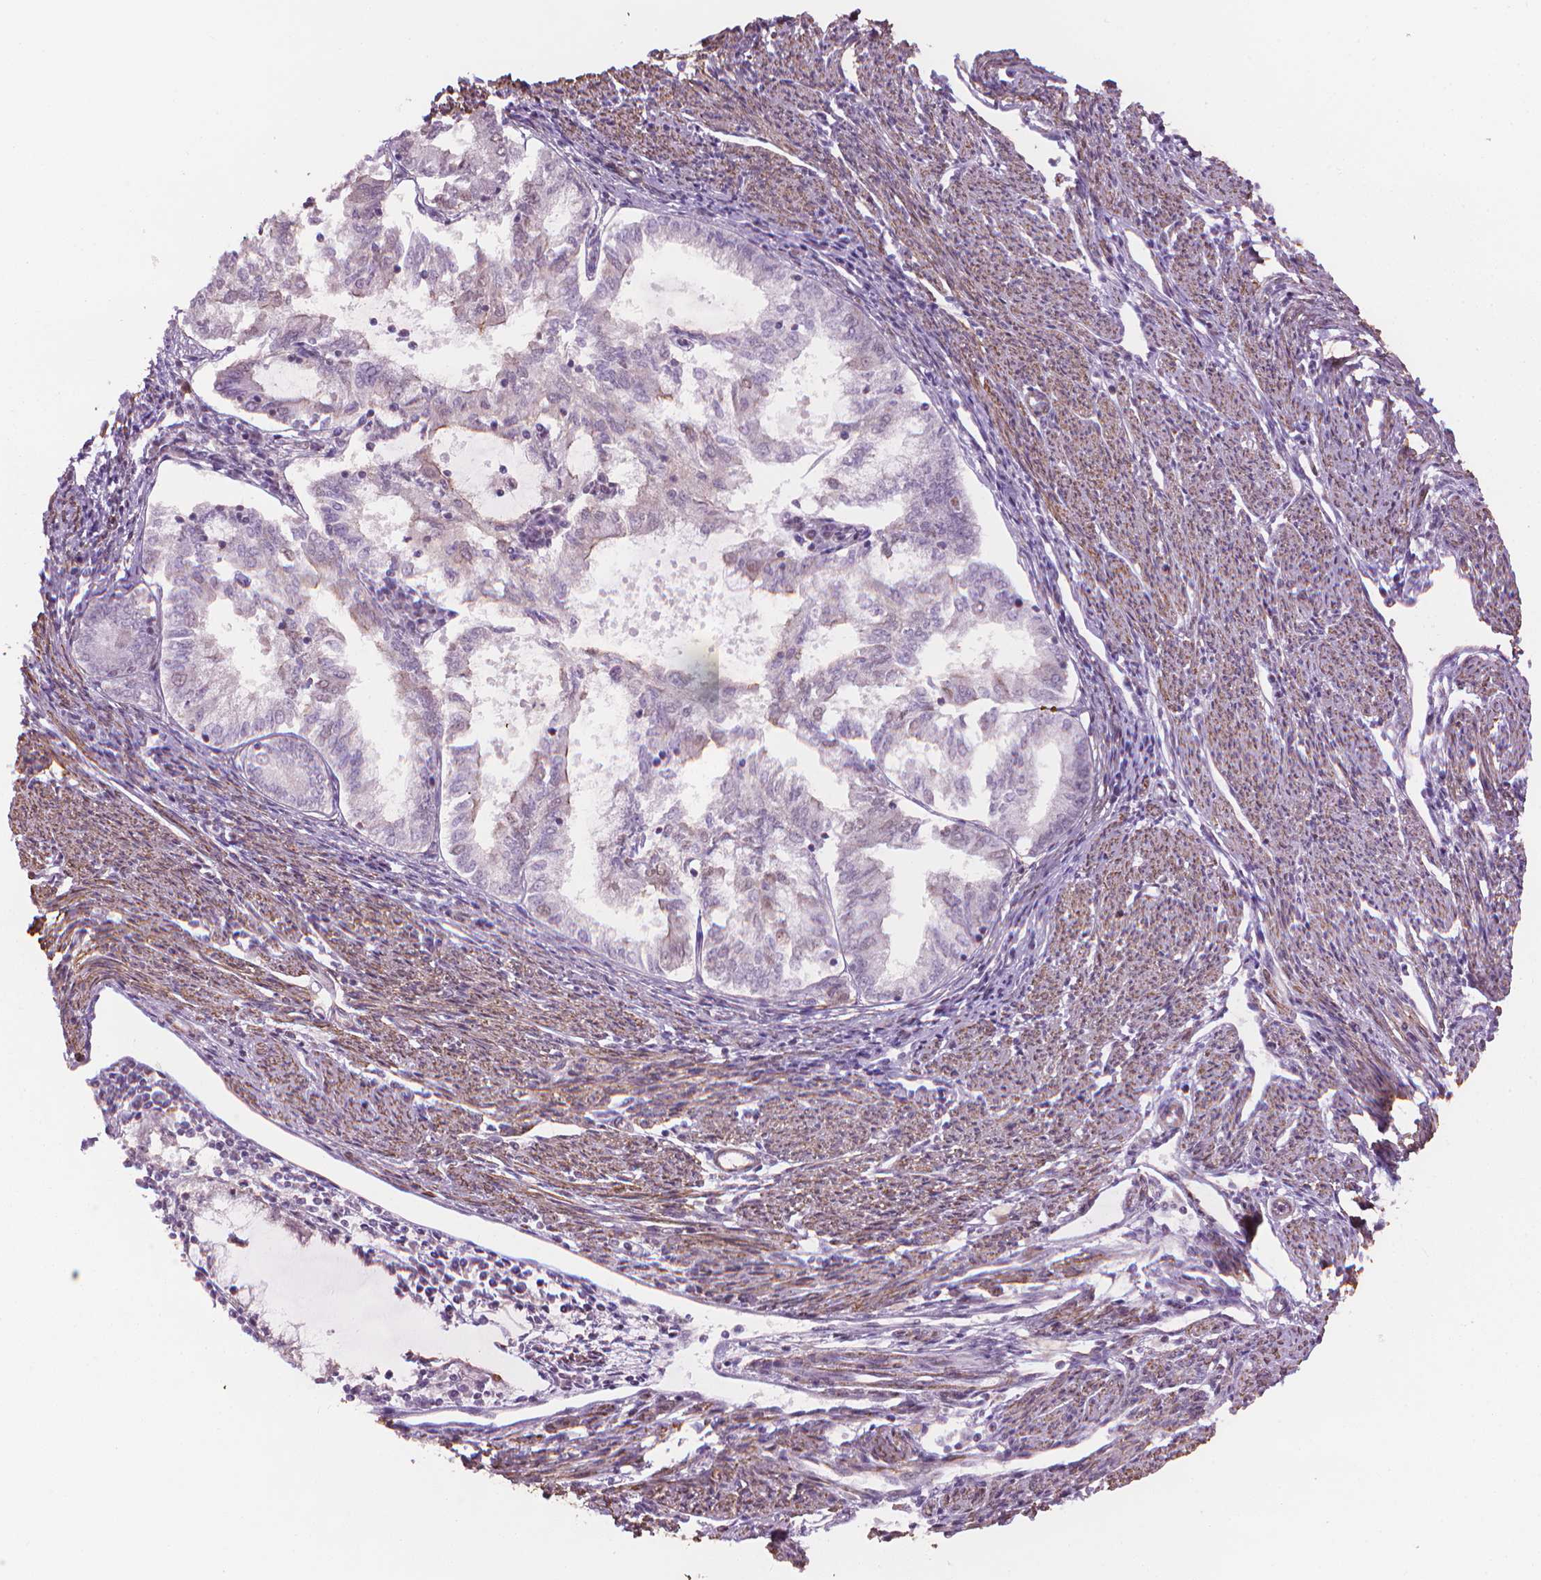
{"staining": {"intensity": "negative", "quantity": "none", "location": "none"}, "tissue": "endometrial cancer", "cell_type": "Tumor cells", "image_type": "cancer", "snomed": [{"axis": "morphology", "description": "Adenocarcinoma, NOS"}, {"axis": "topography", "description": "Endometrium"}], "caption": "A micrograph of human adenocarcinoma (endometrial) is negative for staining in tumor cells.", "gene": "HOXD4", "patient": {"sex": "female", "age": 79}}